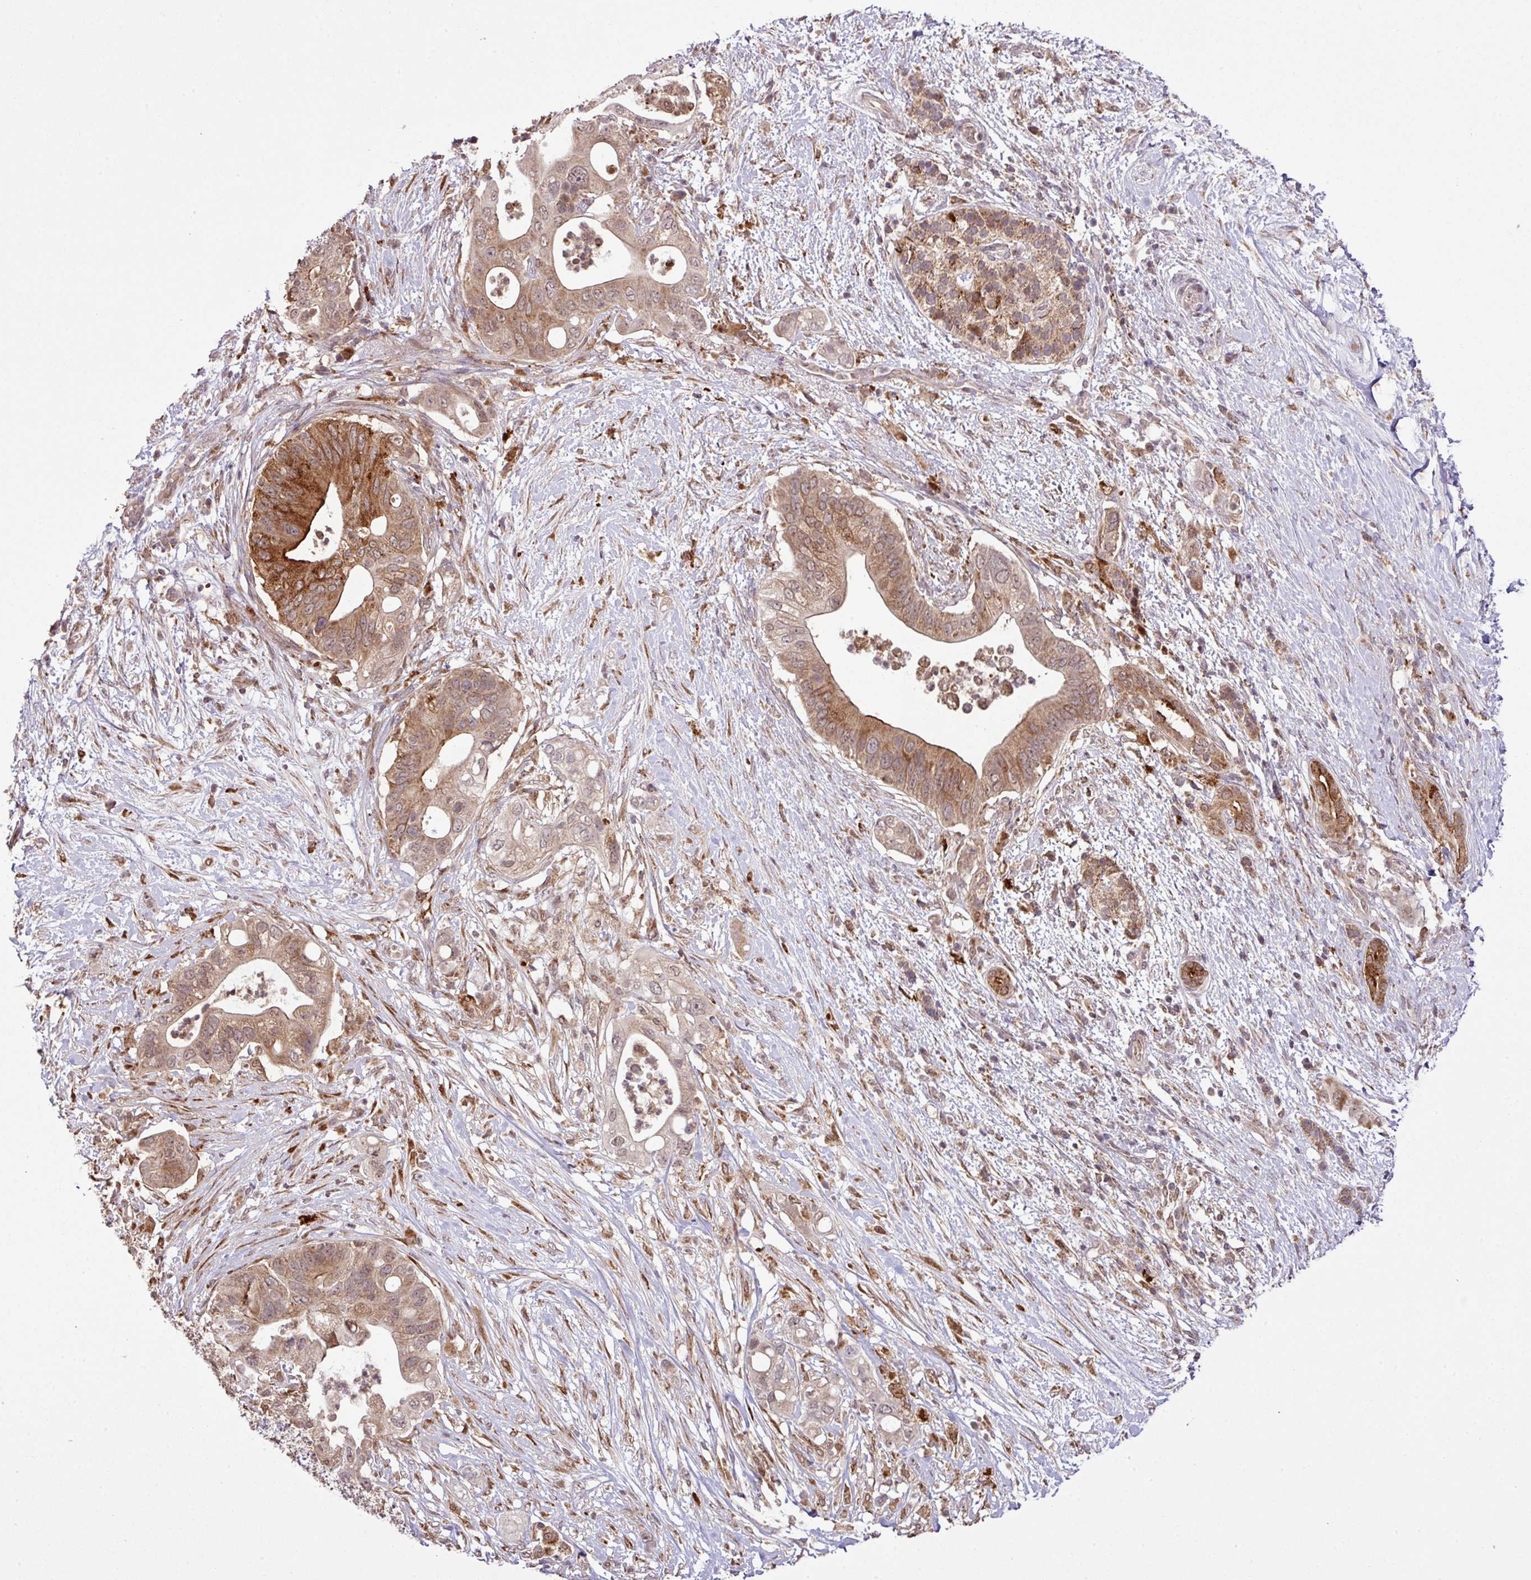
{"staining": {"intensity": "moderate", "quantity": ">75%", "location": "cytoplasmic/membranous,nuclear"}, "tissue": "pancreatic cancer", "cell_type": "Tumor cells", "image_type": "cancer", "snomed": [{"axis": "morphology", "description": "Adenocarcinoma, NOS"}, {"axis": "topography", "description": "Pancreas"}], "caption": "Pancreatic cancer stained for a protein (brown) exhibits moderate cytoplasmic/membranous and nuclear positive expression in approximately >75% of tumor cells.", "gene": "SMCO4", "patient": {"sex": "female", "age": 72}}